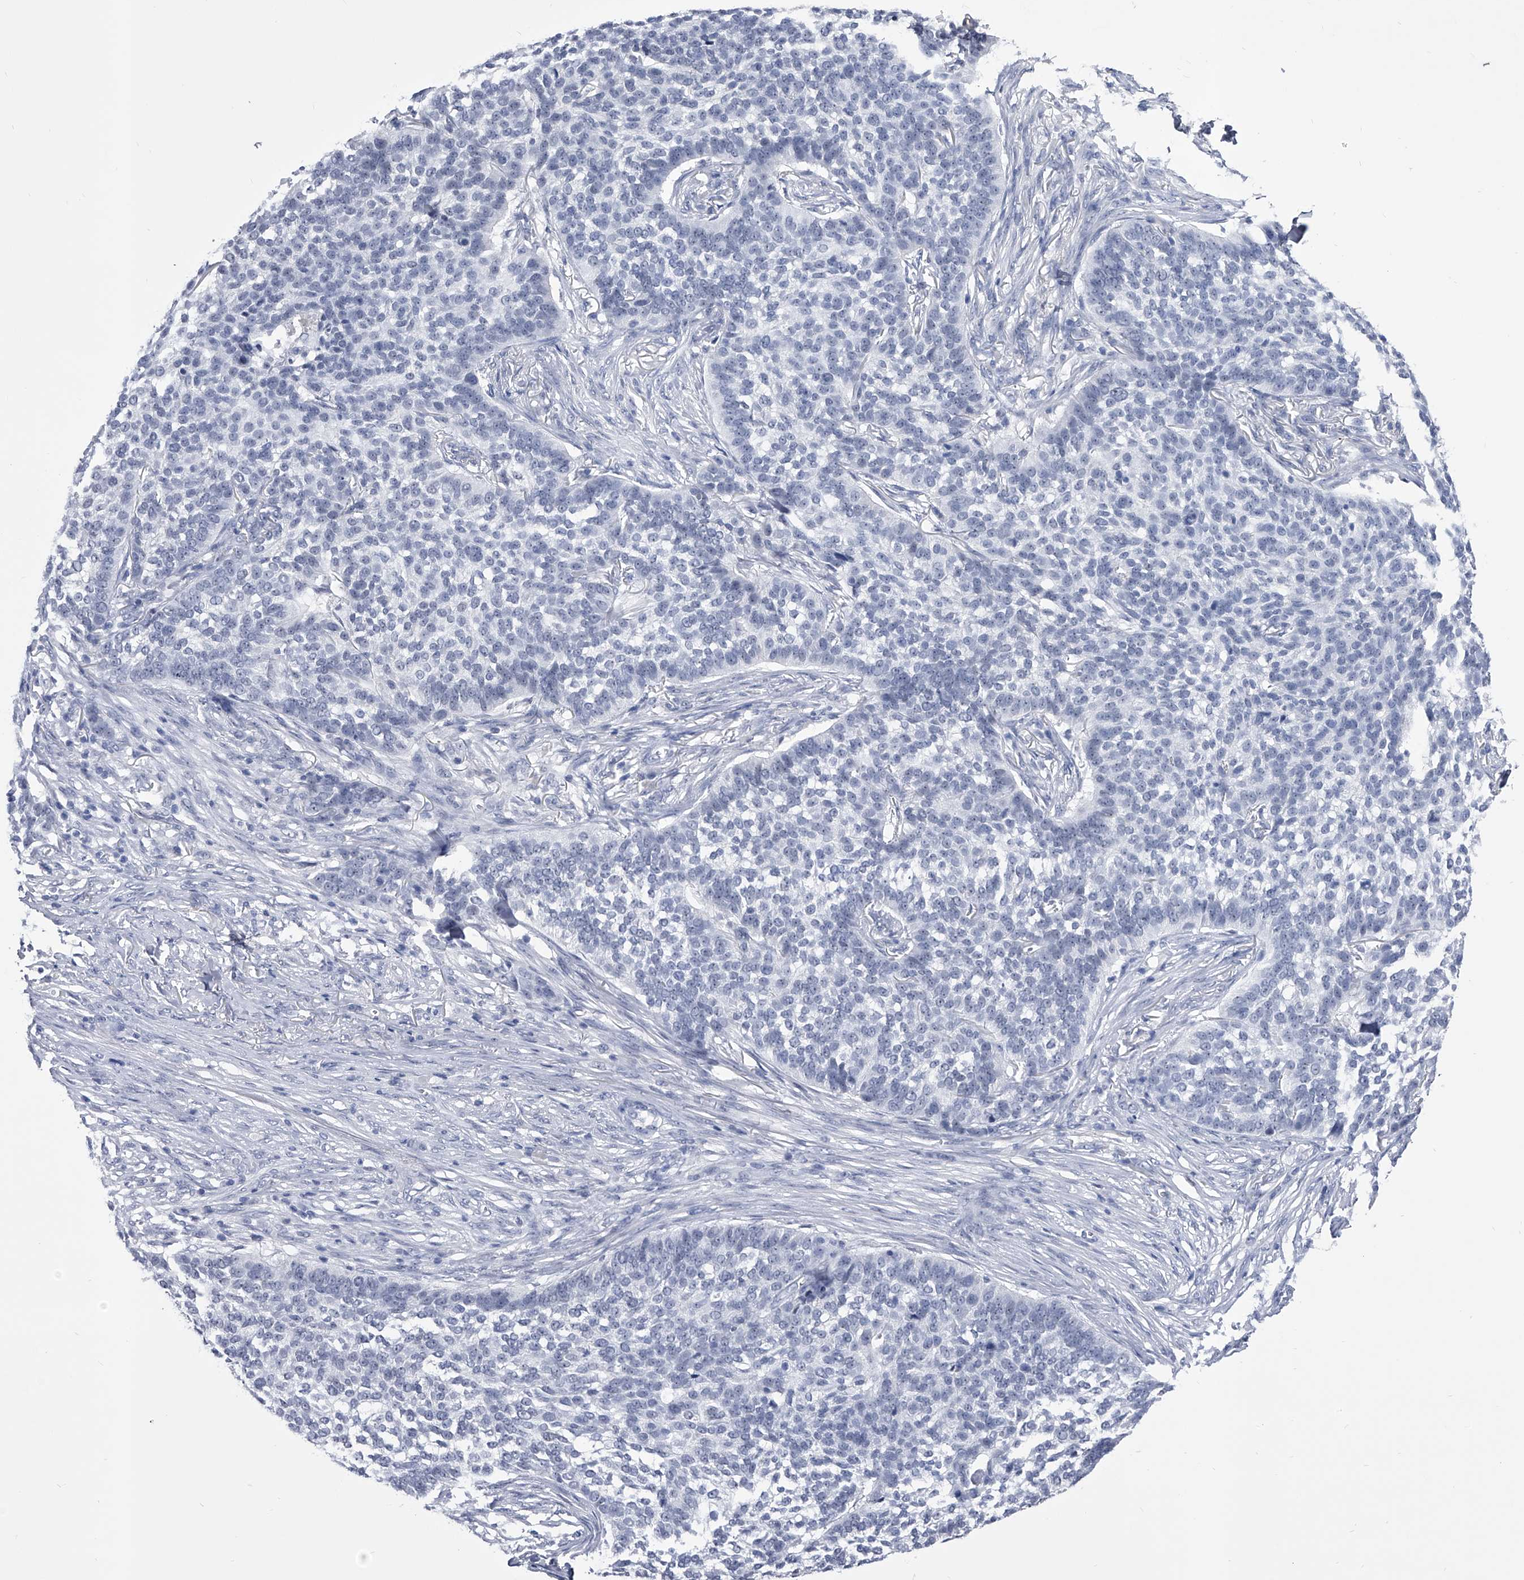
{"staining": {"intensity": "negative", "quantity": "none", "location": "none"}, "tissue": "skin cancer", "cell_type": "Tumor cells", "image_type": "cancer", "snomed": [{"axis": "morphology", "description": "Basal cell carcinoma"}, {"axis": "topography", "description": "Skin"}], "caption": "Immunohistochemical staining of skin cancer displays no significant expression in tumor cells.", "gene": "CRISP2", "patient": {"sex": "male", "age": 85}}